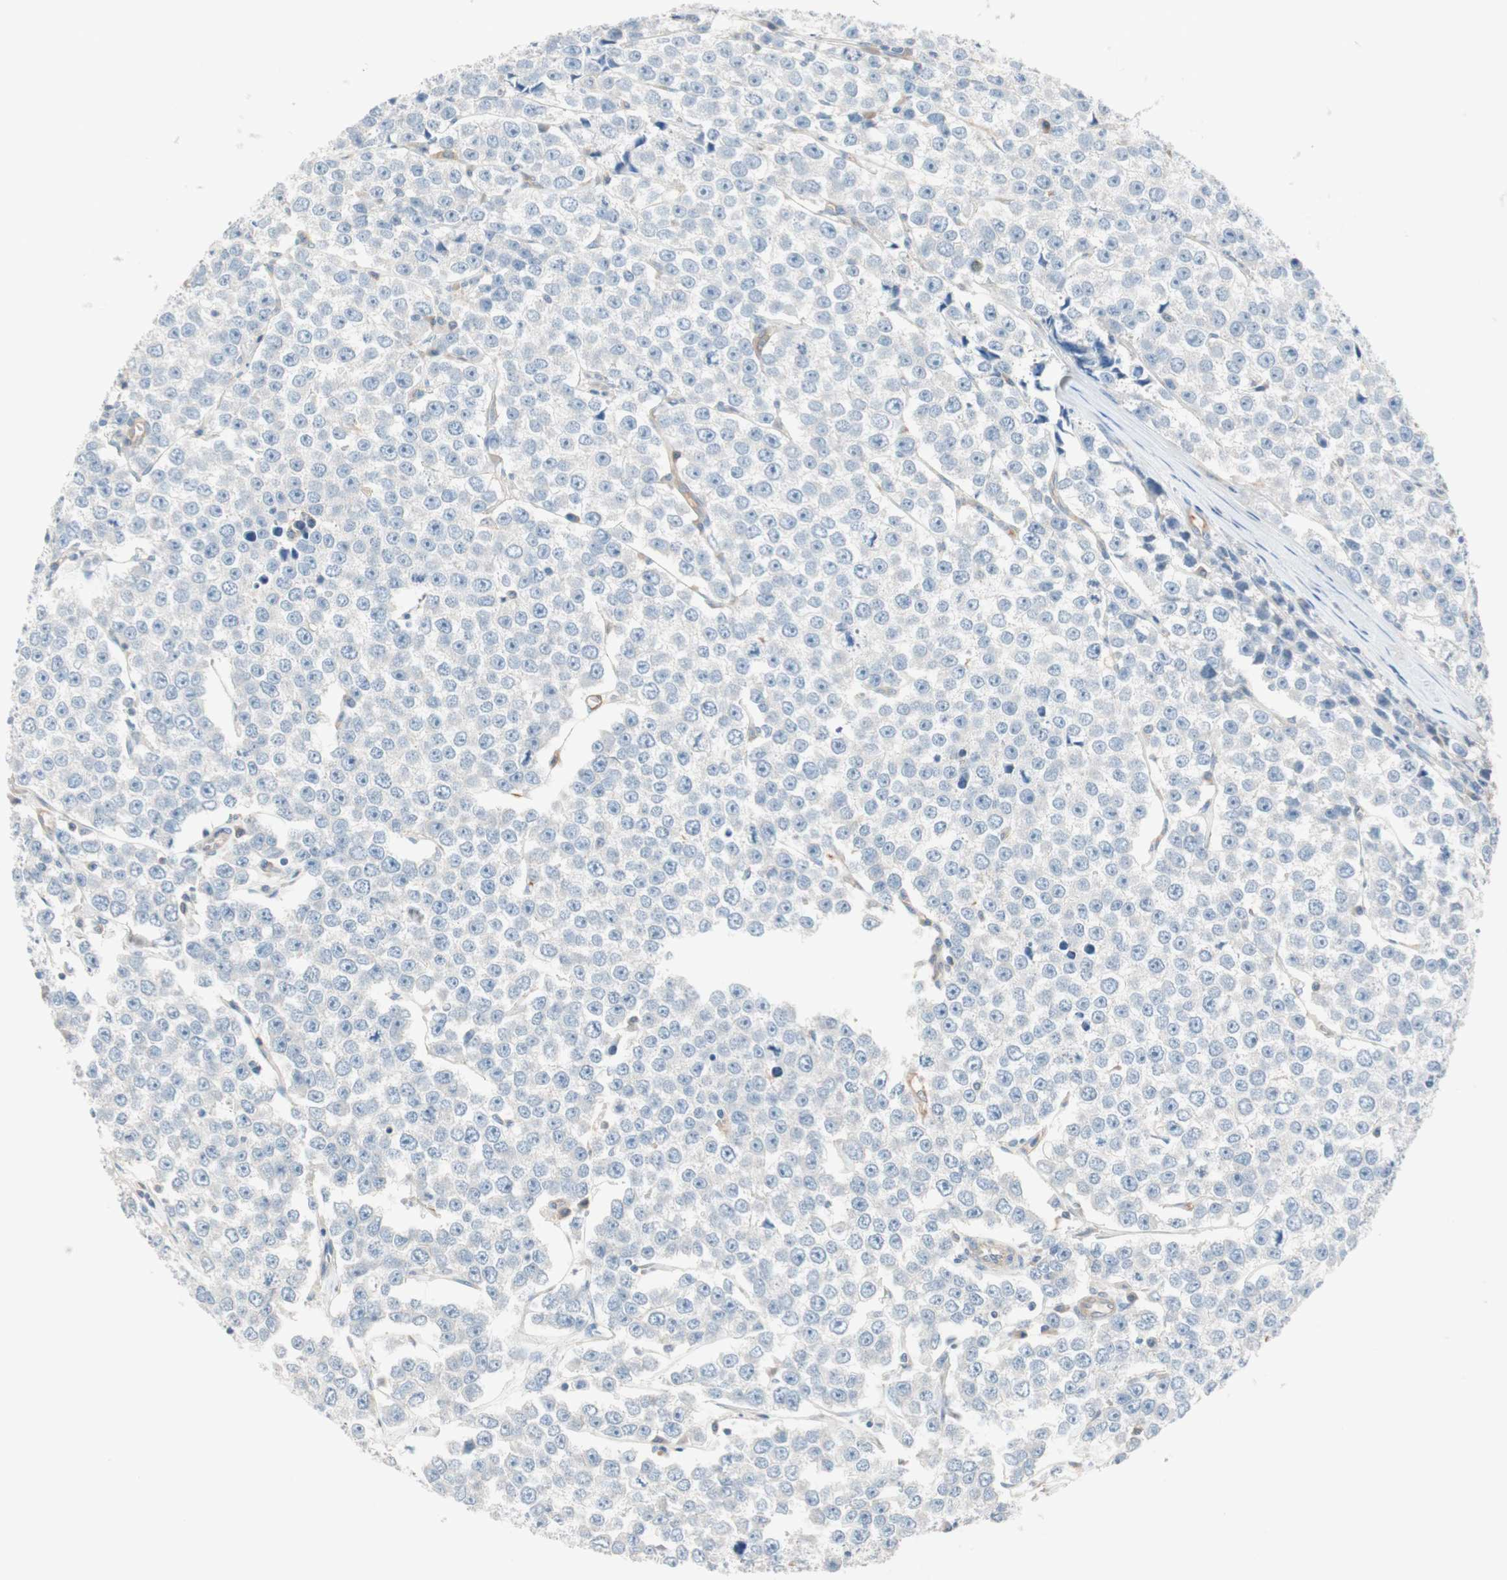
{"staining": {"intensity": "negative", "quantity": "none", "location": "none"}, "tissue": "testis cancer", "cell_type": "Tumor cells", "image_type": "cancer", "snomed": [{"axis": "morphology", "description": "Seminoma, NOS"}, {"axis": "morphology", "description": "Carcinoma, Embryonal, NOS"}, {"axis": "topography", "description": "Testis"}], "caption": "Immunohistochemistry (IHC) image of neoplastic tissue: human embryonal carcinoma (testis) stained with DAB (3,3'-diaminobenzidine) demonstrates no significant protein expression in tumor cells.", "gene": "GLUL", "patient": {"sex": "male", "age": 52}}